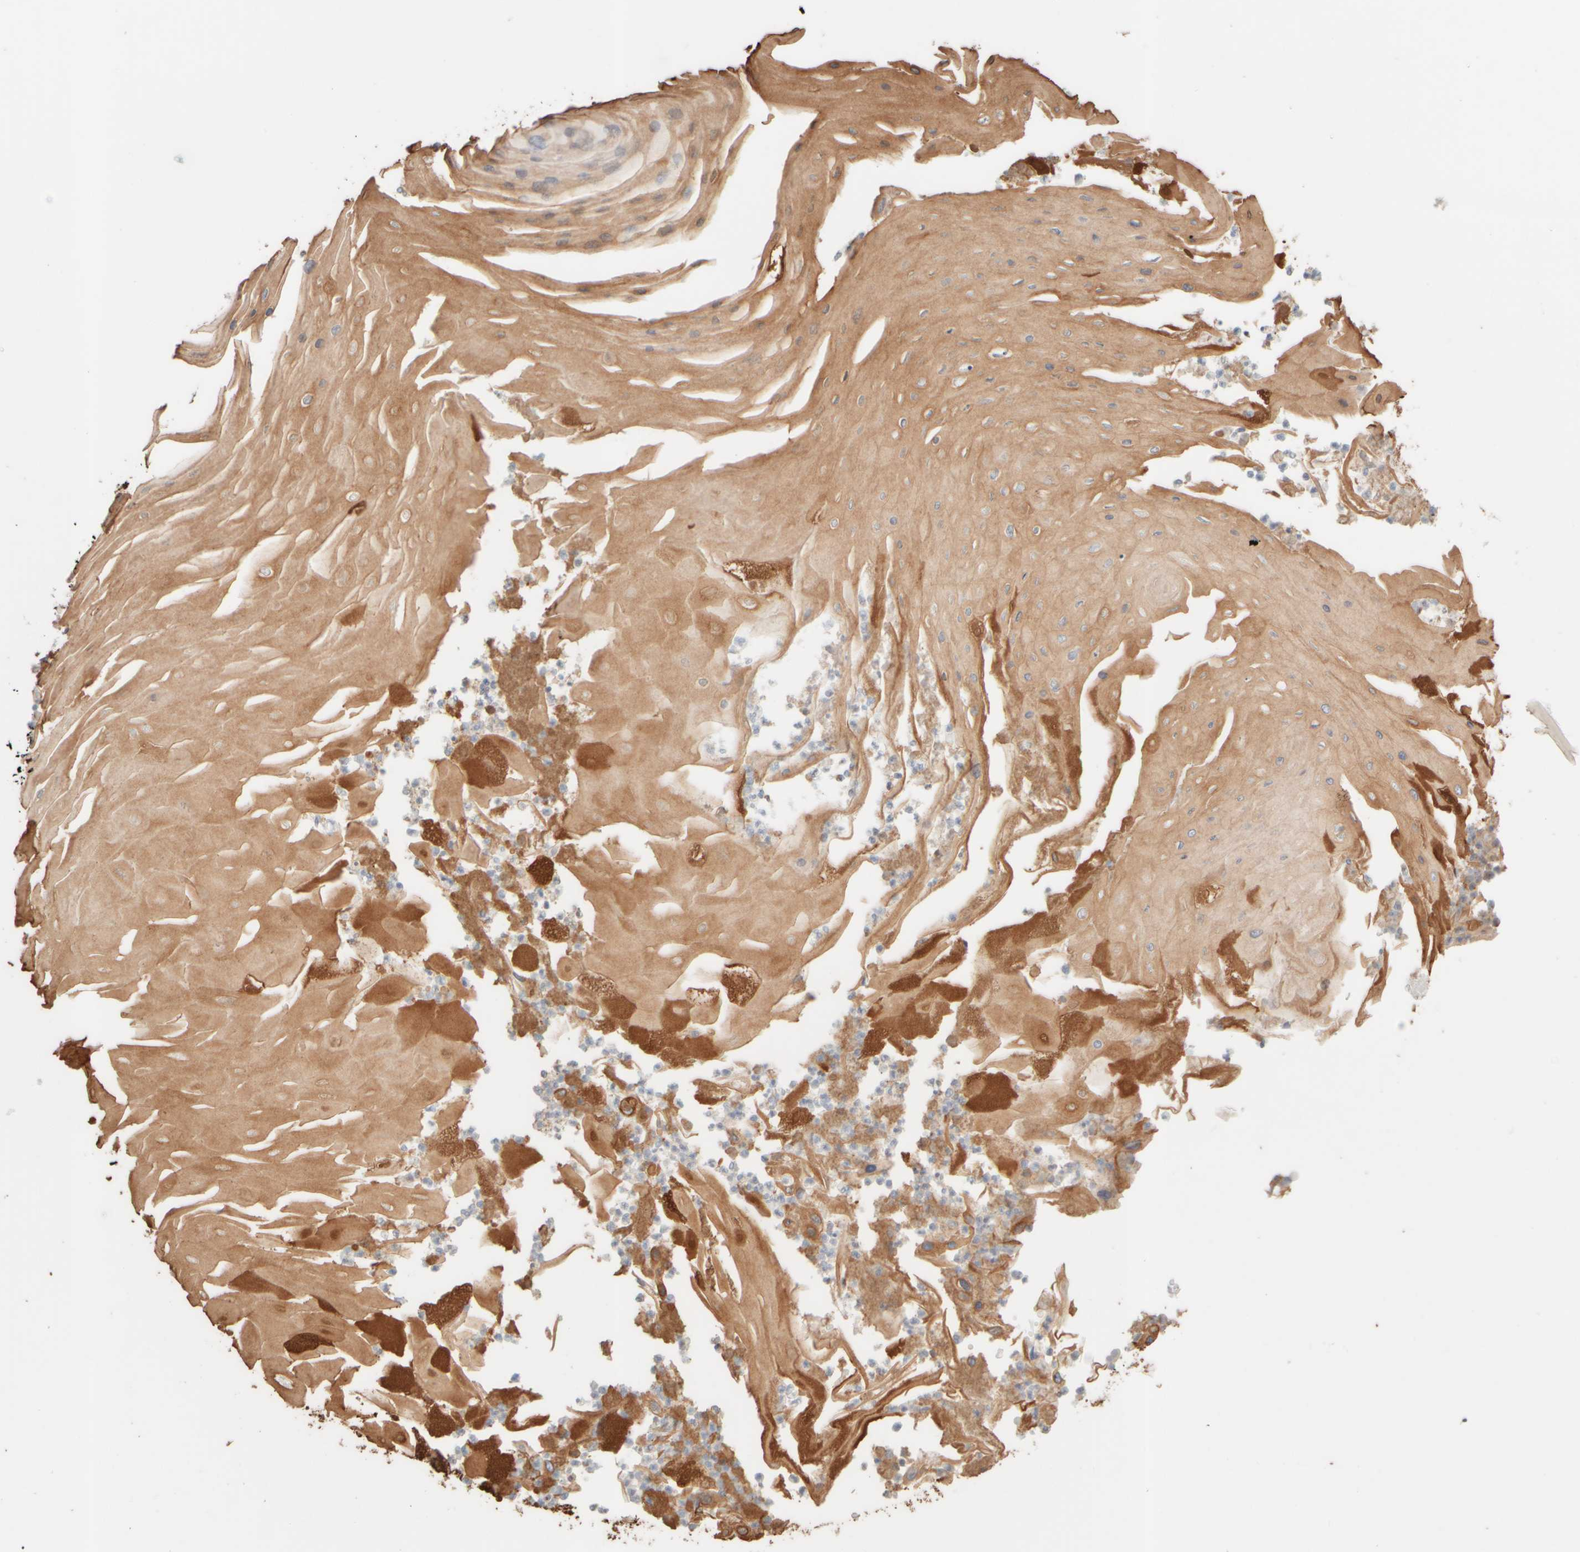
{"staining": {"intensity": "moderate", "quantity": ">75%", "location": "cytoplasmic/membranous"}, "tissue": "skin cancer", "cell_type": "Tumor cells", "image_type": "cancer", "snomed": [{"axis": "morphology", "description": "Squamous cell carcinoma, NOS"}, {"axis": "topography", "description": "Skin"}], "caption": "Squamous cell carcinoma (skin) stained for a protein reveals moderate cytoplasmic/membranous positivity in tumor cells.", "gene": "KRT15", "patient": {"sex": "female", "age": 88}}